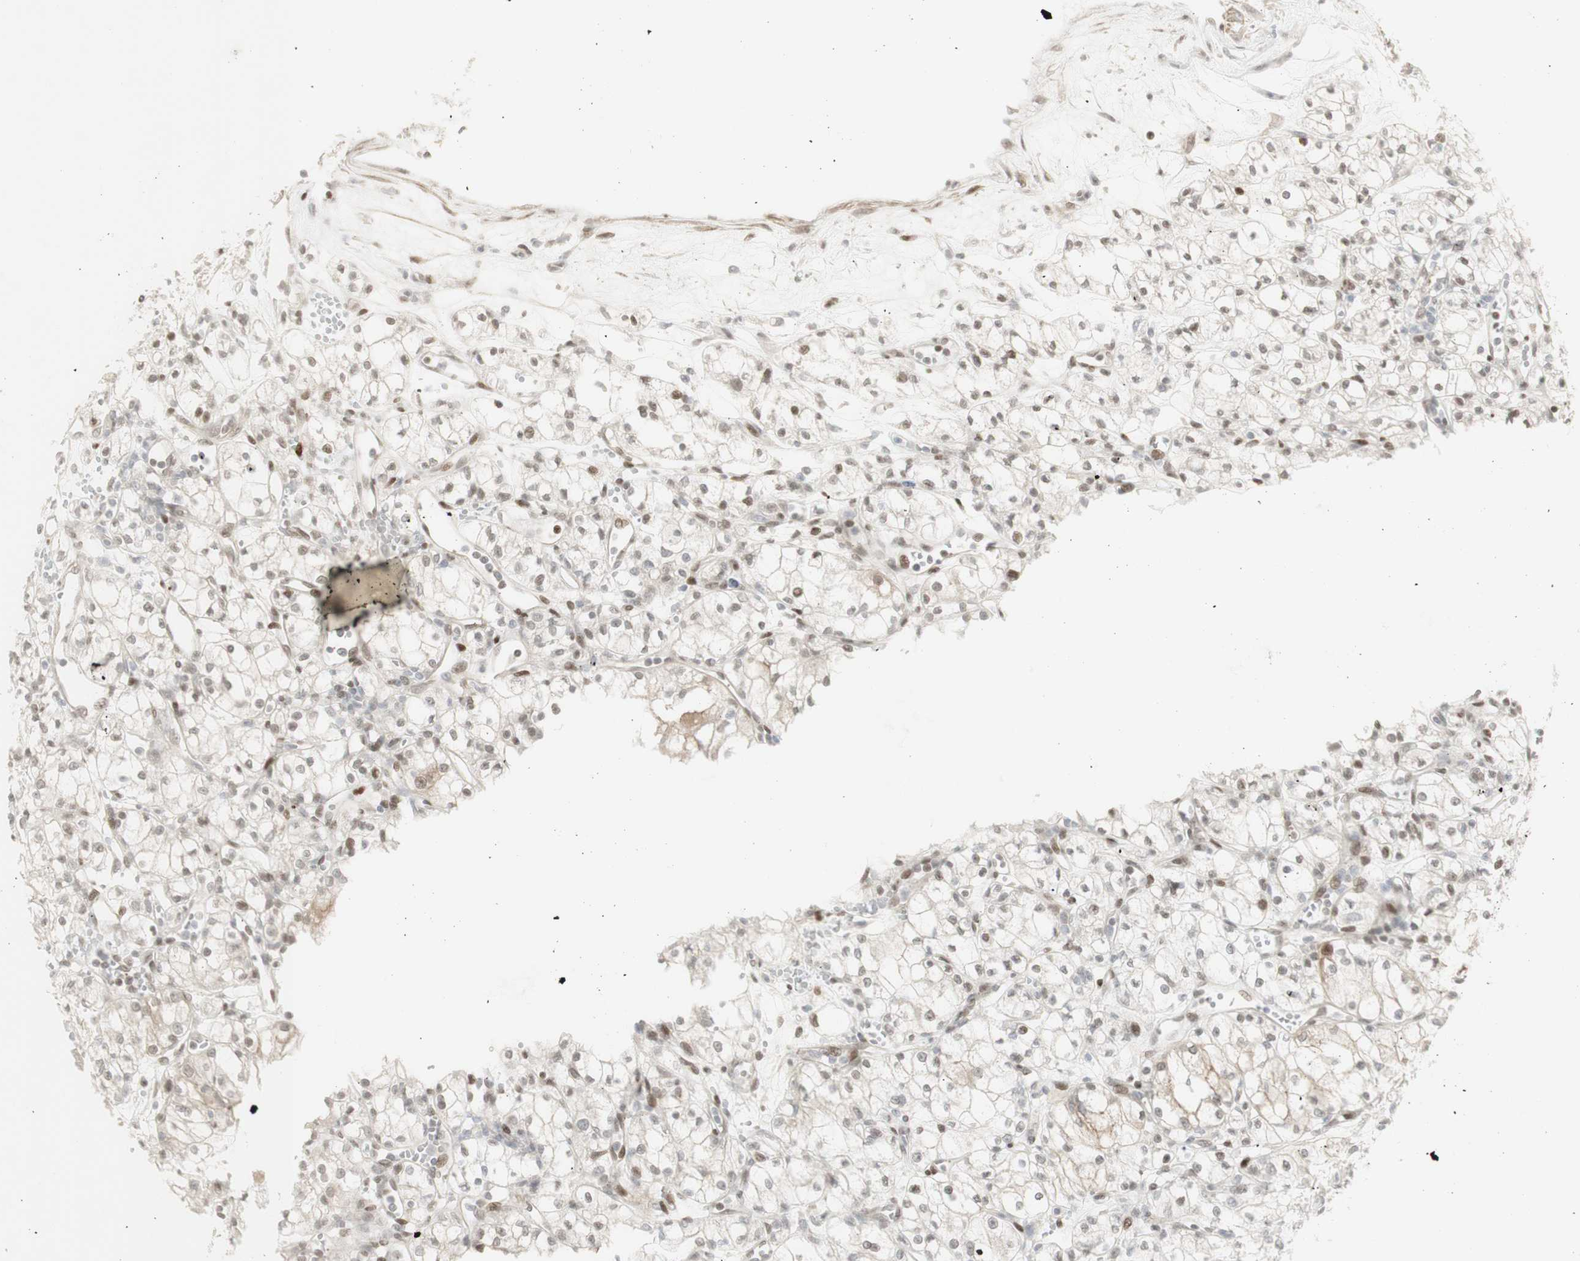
{"staining": {"intensity": "moderate", "quantity": "25%-75%", "location": "nuclear"}, "tissue": "renal cancer", "cell_type": "Tumor cells", "image_type": "cancer", "snomed": [{"axis": "morphology", "description": "Normal tissue, NOS"}, {"axis": "morphology", "description": "Adenocarcinoma, NOS"}, {"axis": "topography", "description": "Kidney"}], "caption": "Renal adenocarcinoma stained with immunohistochemistry exhibits moderate nuclear staining in about 25%-75% of tumor cells. The staining is performed using DAB (3,3'-diaminobenzidine) brown chromogen to label protein expression. The nuclei are counter-stained blue using hematoxylin.", "gene": "C1orf116", "patient": {"sex": "male", "age": 59}}